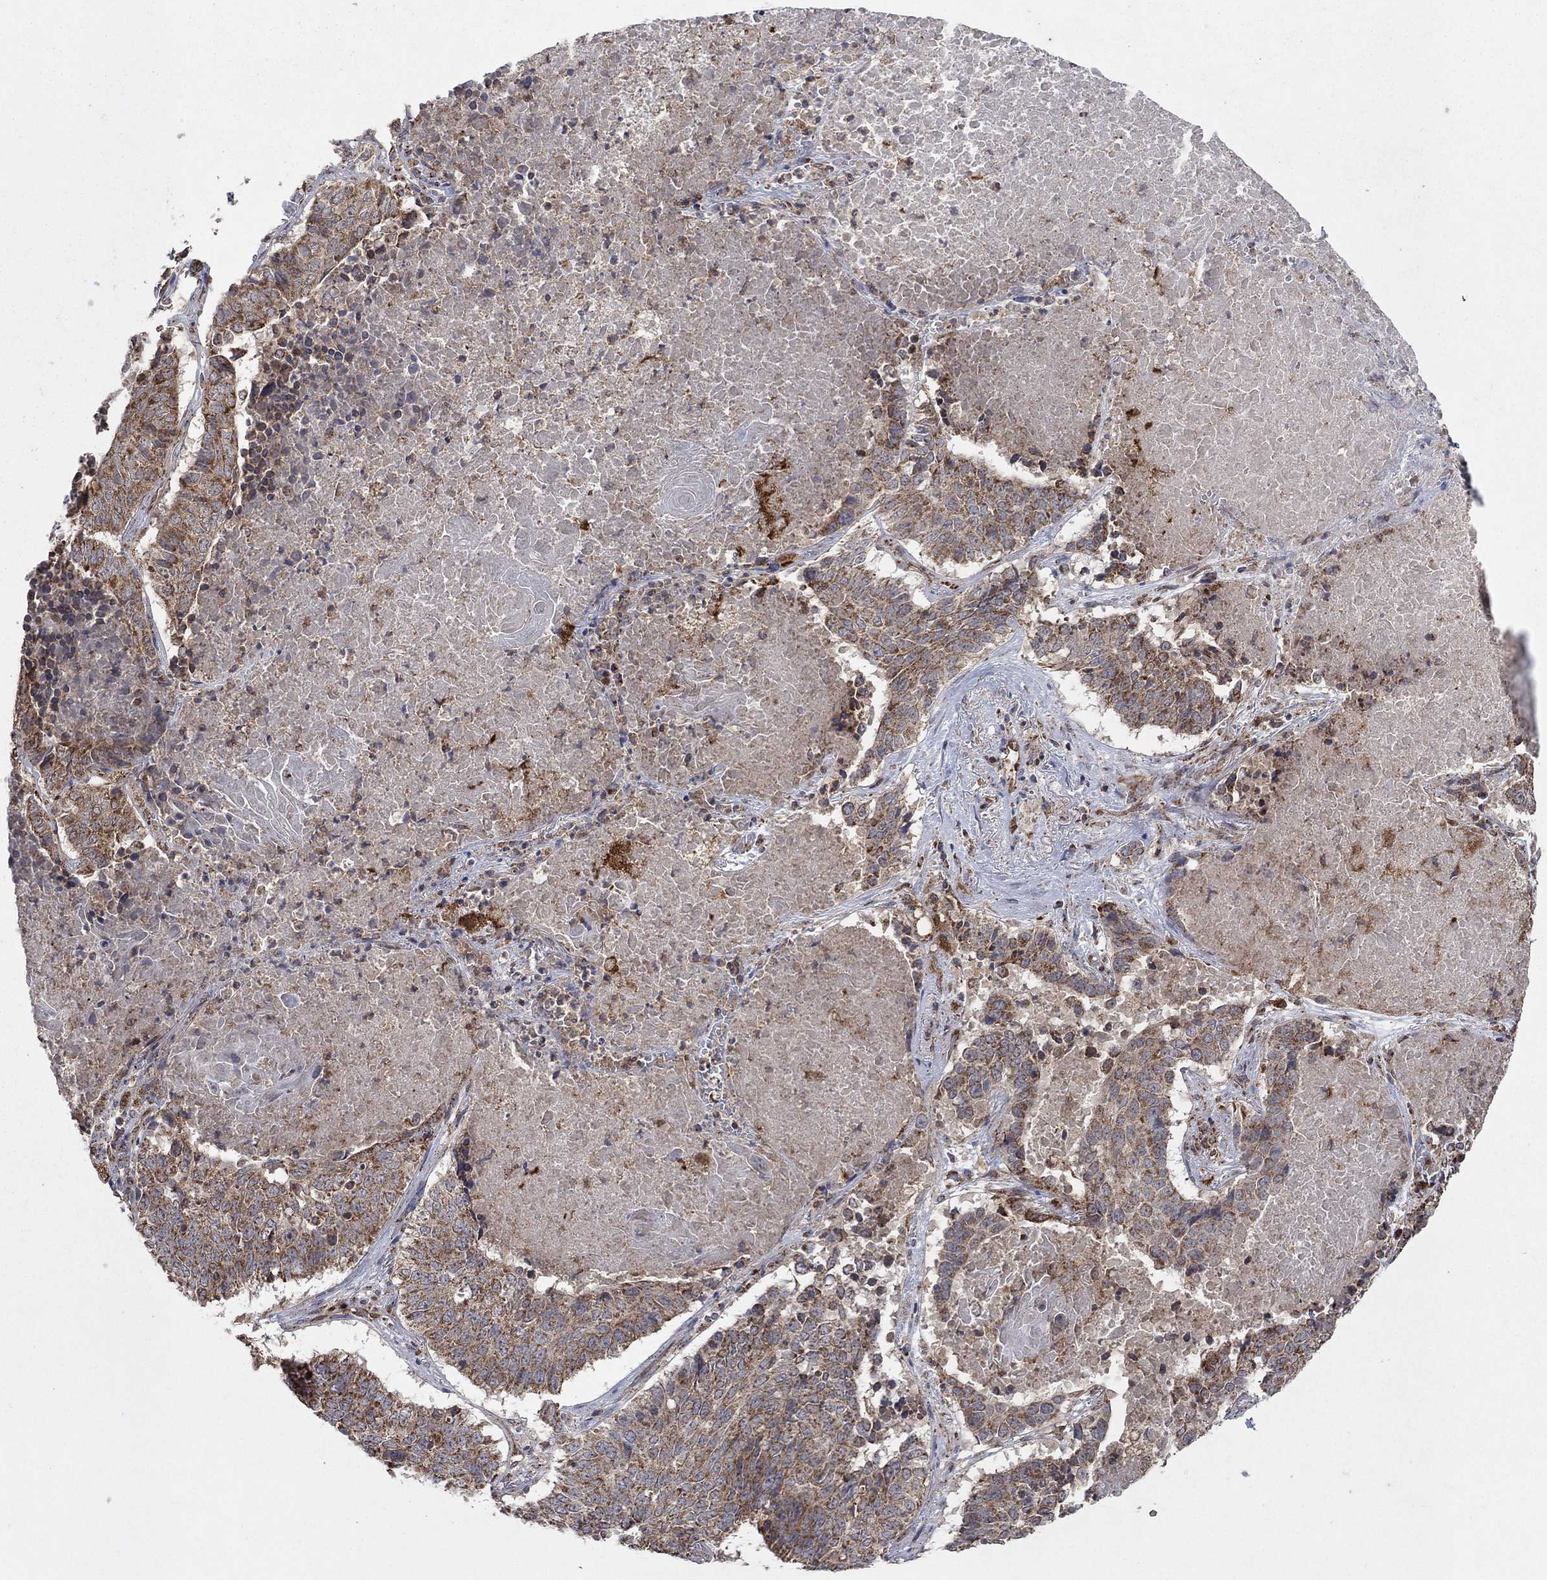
{"staining": {"intensity": "moderate", "quantity": "25%-75%", "location": "cytoplasmic/membranous"}, "tissue": "lung cancer", "cell_type": "Tumor cells", "image_type": "cancer", "snomed": [{"axis": "morphology", "description": "Squamous cell carcinoma, NOS"}, {"axis": "topography", "description": "Lung"}], "caption": "Lung cancer (squamous cell carcinoma) stained with DAB (3,3'-diaminobenzidine) IHC demonstrates medium levels of moderate cytoplasmic/membranous staining in about 25%-75% of tumor cells. (DAB = brown stain, brightfield microscopy at high magnification).", "gene": "DPH1", "patient": {"sex": "male", "age": 64}}